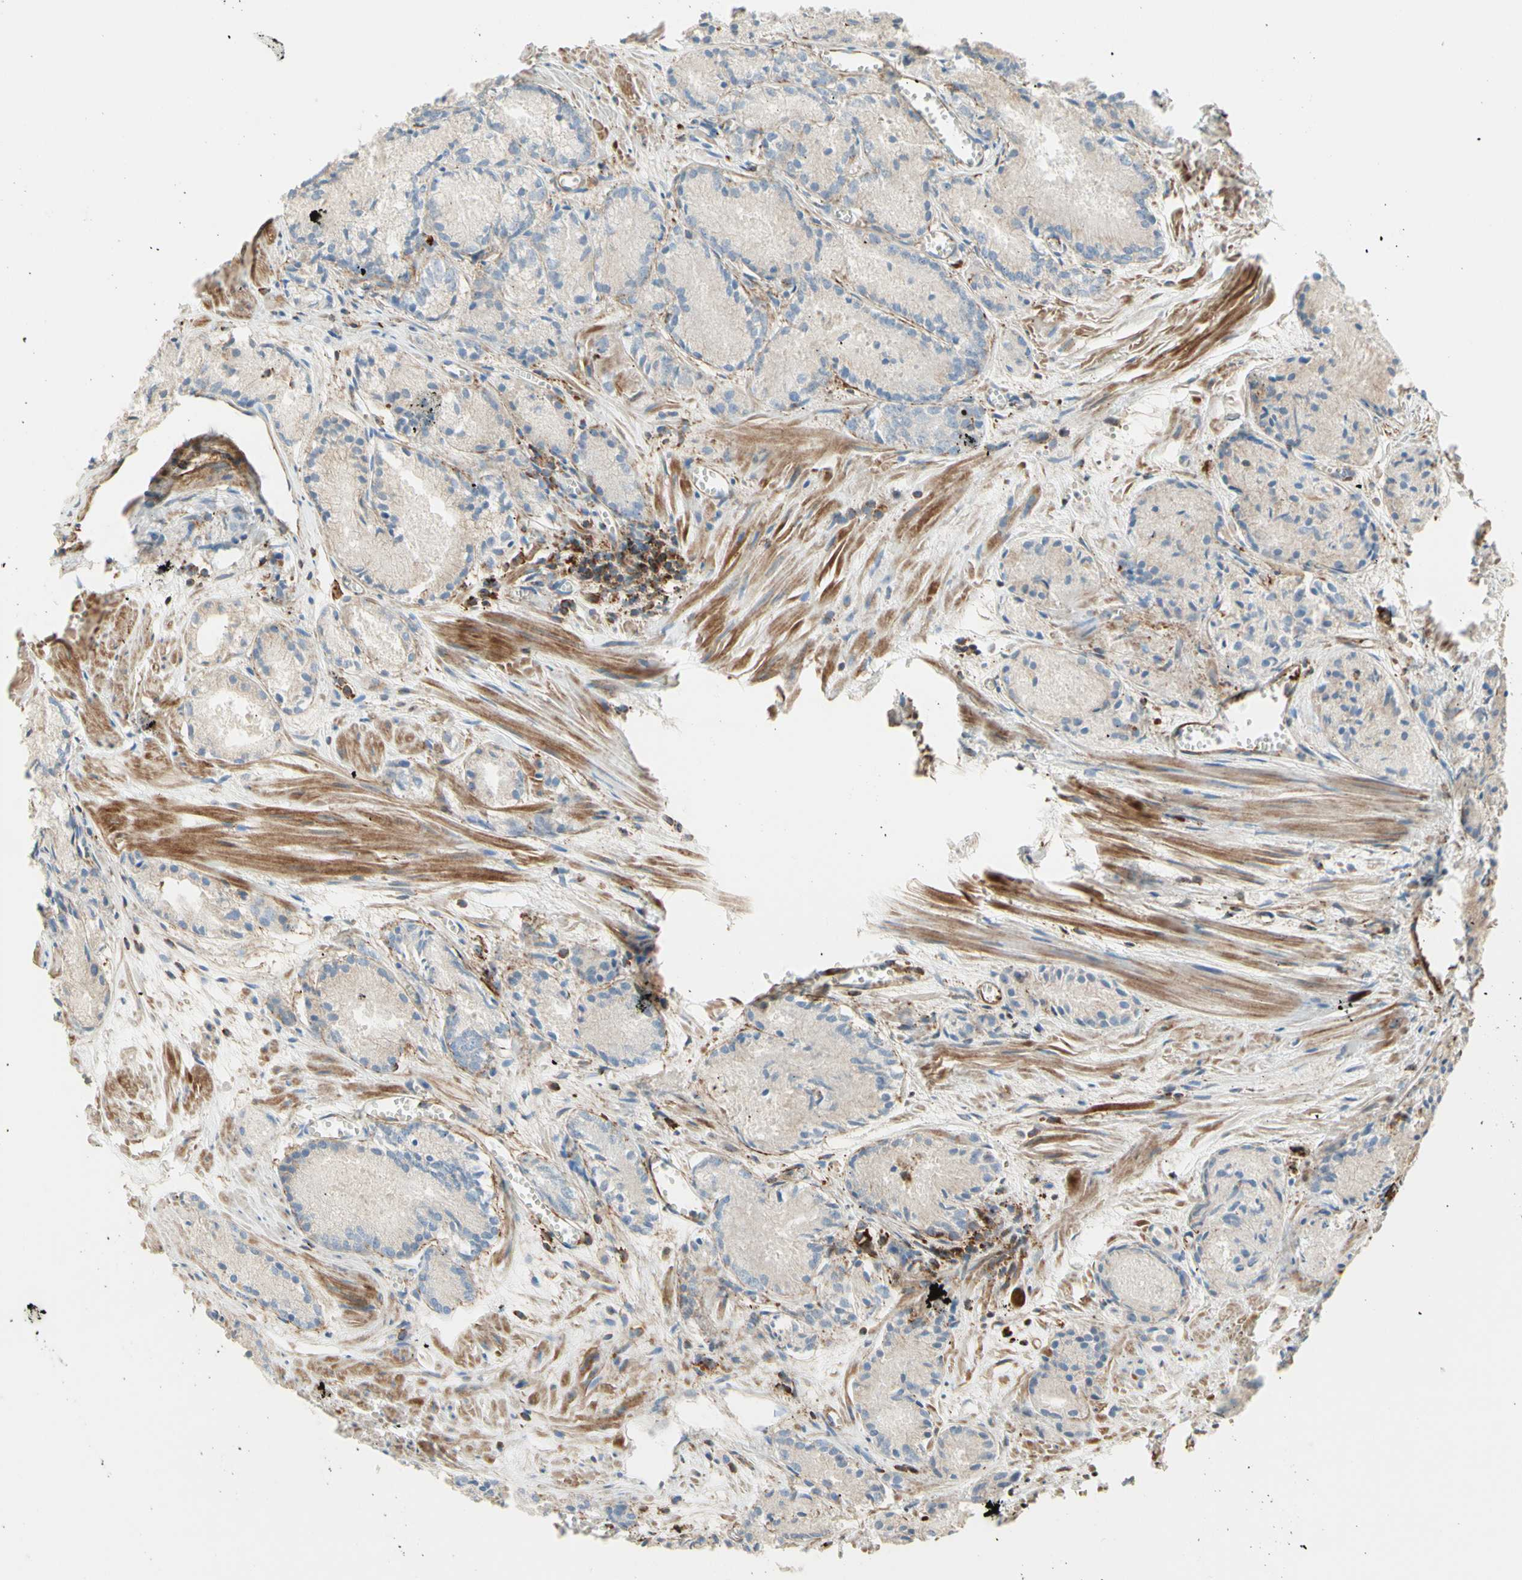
{"staining": {"intensity": "negative", "quantity": "none", "location": "none"}, "tissue": "prostate cancer", "cell_type": "Tumor cells", "image_type": "cancer", "snomed": [{"axis": "morphology", "description": "Adenocarcinoma, Low grade"}, {"axis": "topography", "description": "Prostate"}], "caption": "This is a micrograph of immunohistochemistry staining of low-grade adenocarcinoma (prostate), which shows no expression in tumor cells.", "gene": "SEMA4C", "patient": {"sex": "male", "age": 72}}